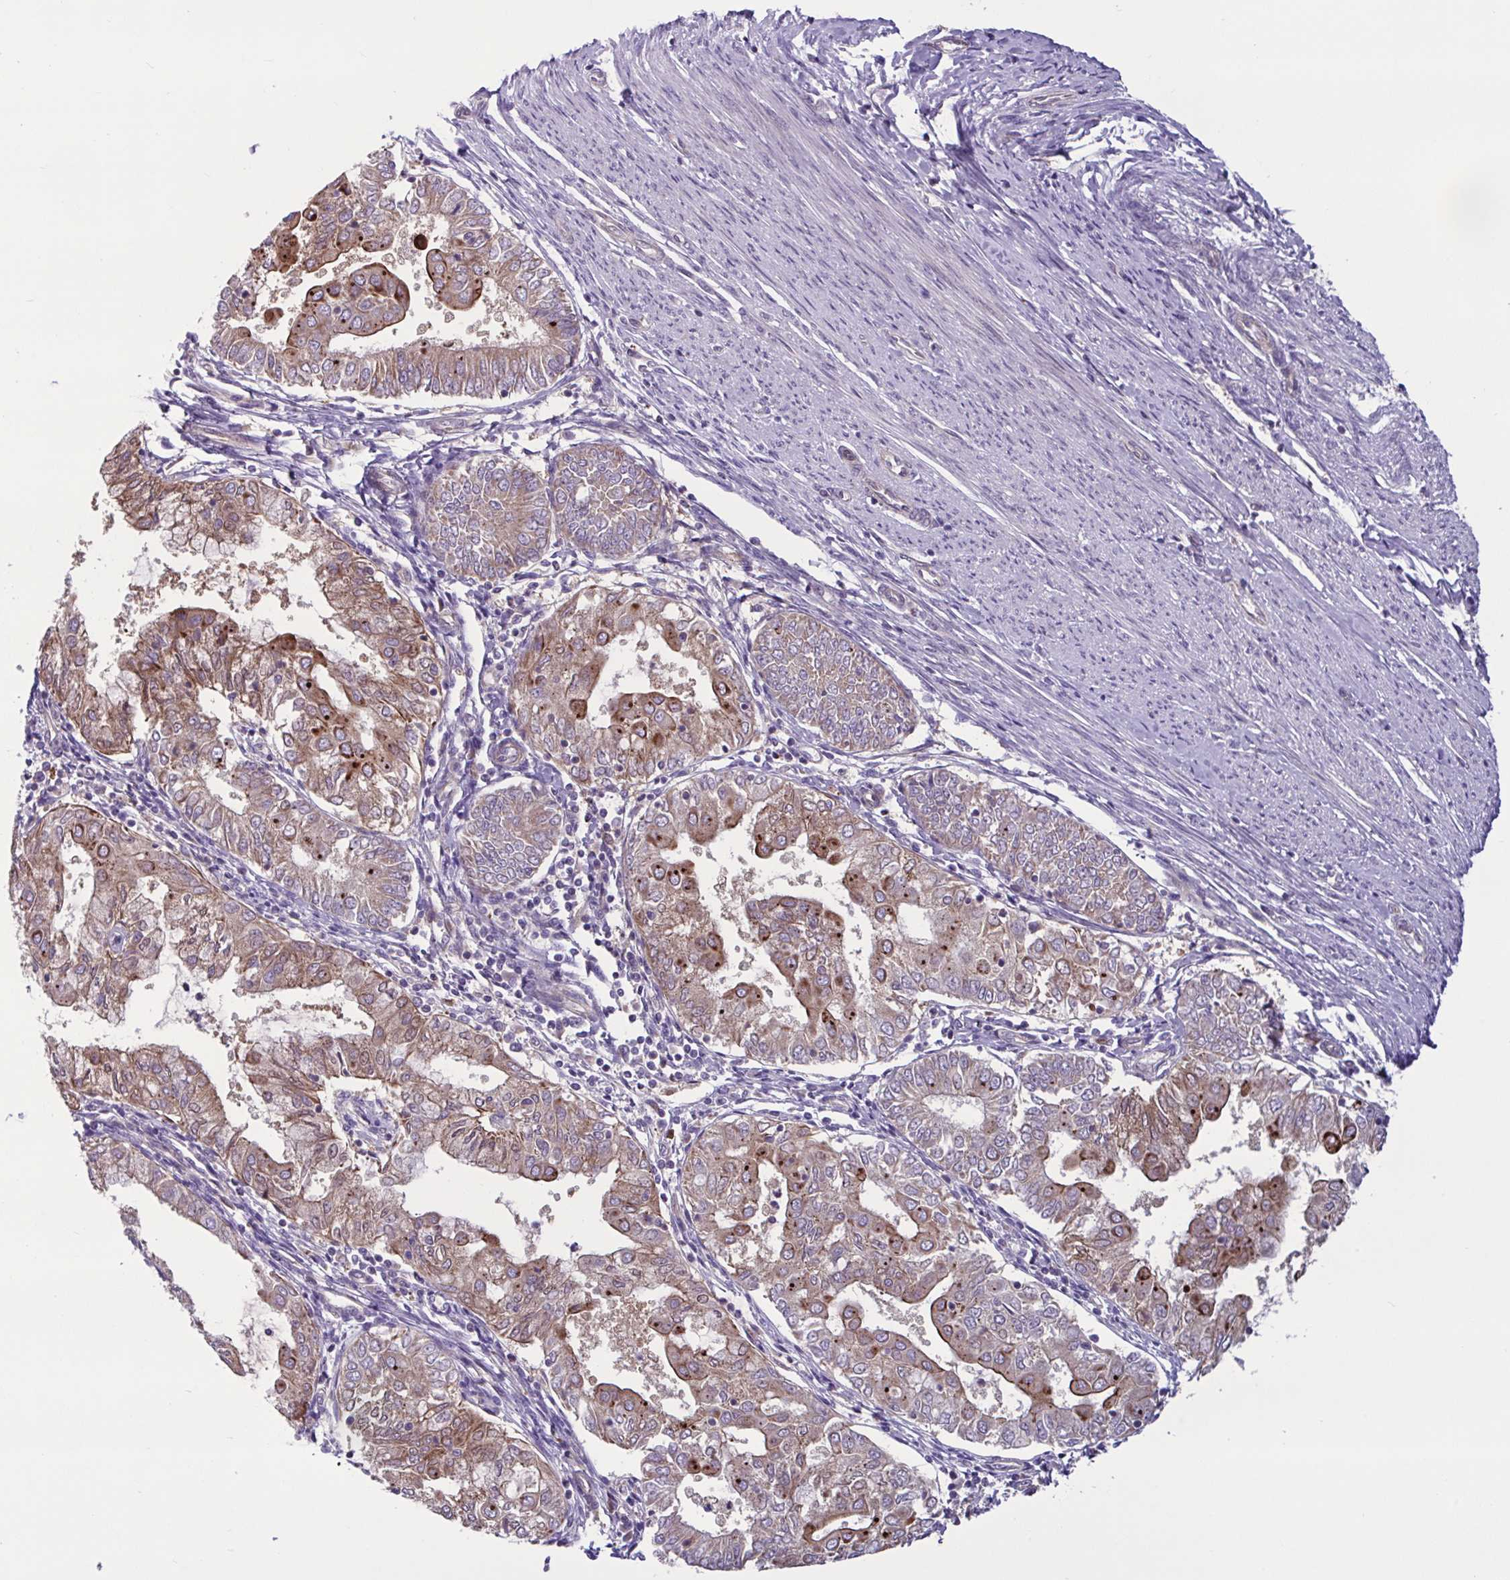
{"staining": {"intensity": "strong", "quantity": "25%-75%", "location": "cytoplasmic/membranous"}, "tissue": "endometrial cancer", "cell_type": "Tumor cells", "image_type": "cancer", "snomed": [{"axis": "morphology", "description": "Adenocarcinoma, NOS"}, {"axis": "topography", "description": "Endometrium"}], "caption": "High-magnification brightfield microscopy of adenocarcinoma (endometrial) stained with DAB (3,3'-diaminobenzidine) (brown) and counterstained with hematoxylin (blue). tumor cells exhibit strong cytoplasmic/membranous staining is identified in approximately25%-75% of cells.", "gene": "GLTP", "patient": {"sex": "female", "age": 68}}